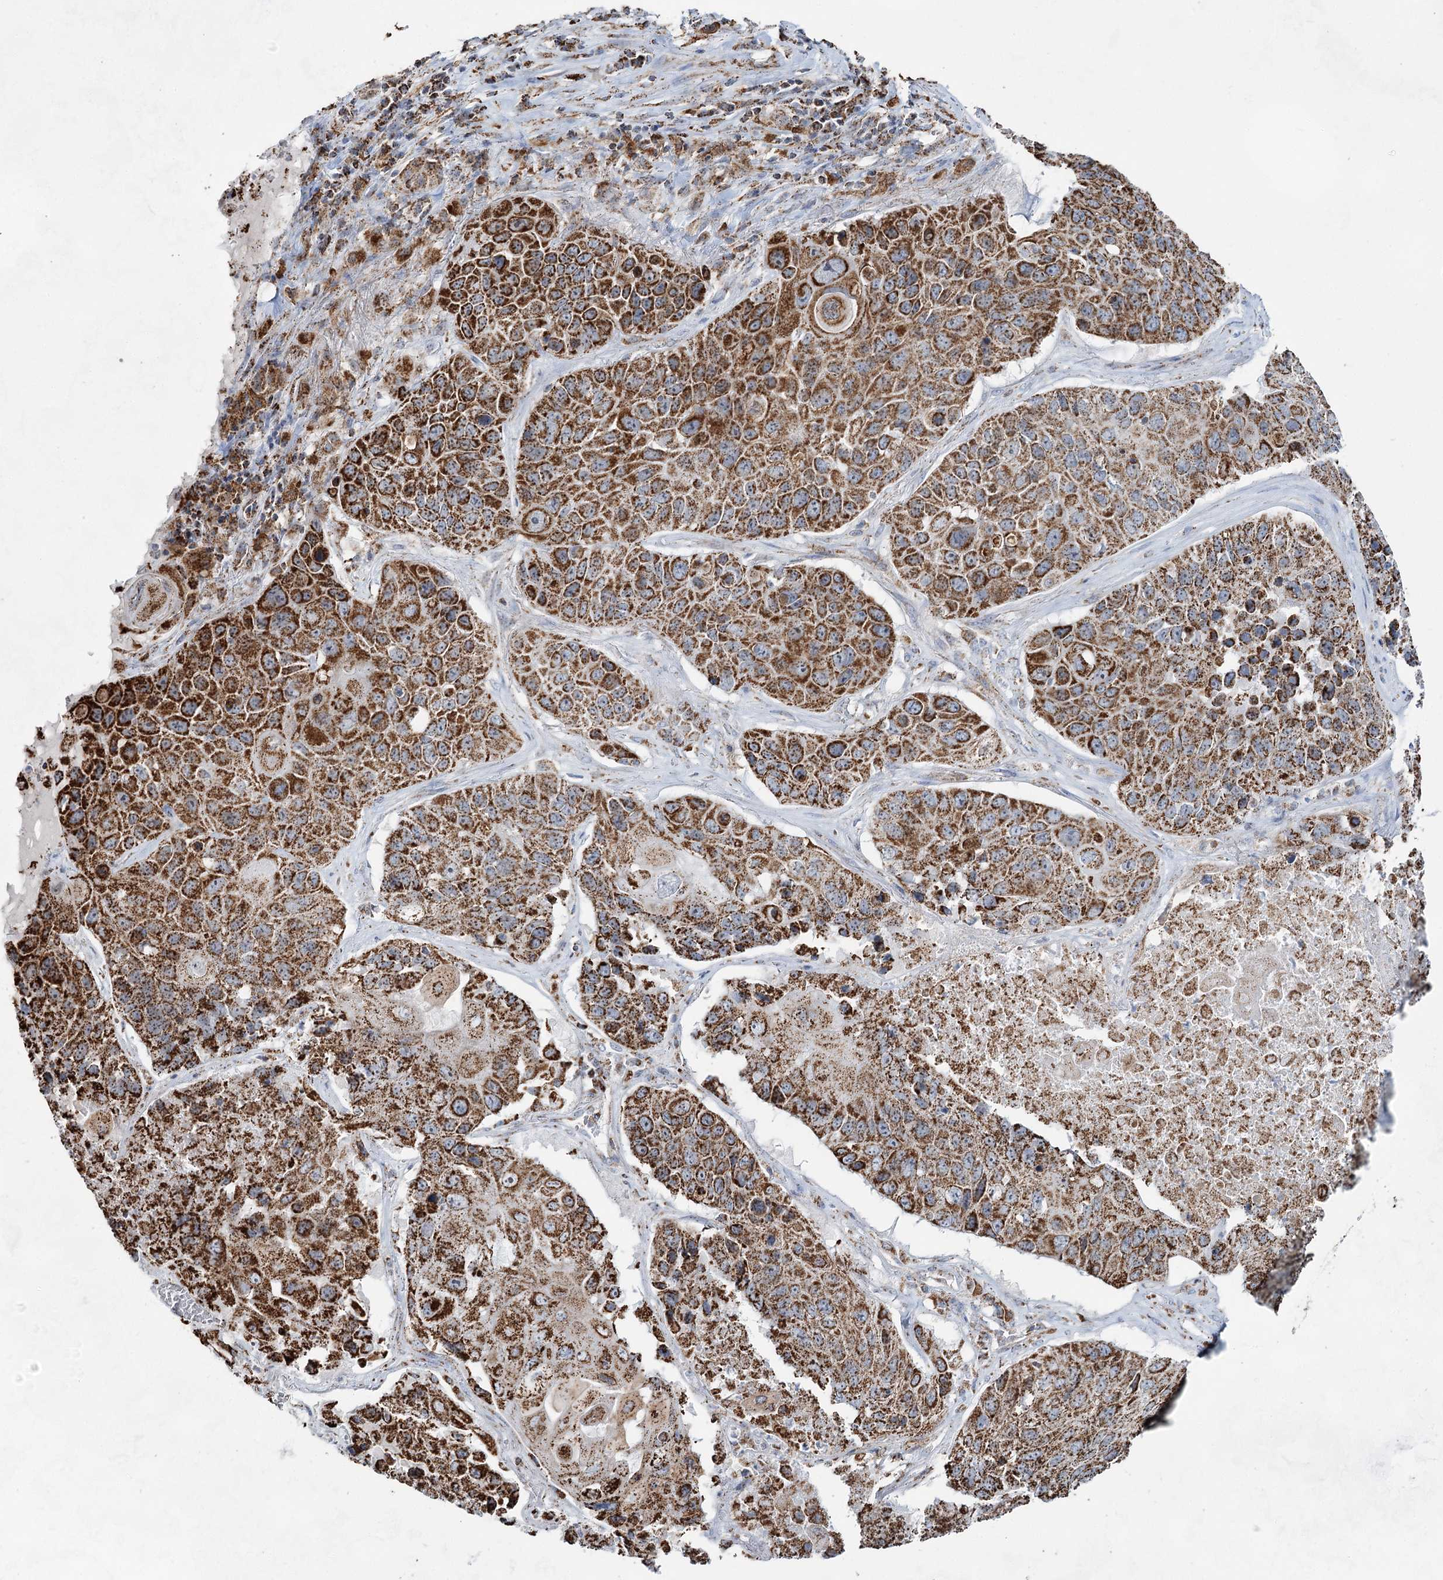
{"staining": {"intensity": "strong", "quantity": ">75%", "location": "cytoplasmic/membranous"}, "tissue": "lung cancer", "cell_type": "Tumor cells", "image_type": "cancer", "snomed": [{"axis": "morphology", "description": "Squamous cell carcinoma, NOS"}, {"axis": "topography", "description": "Lung"}], "caption": "This is an image of IHC staining of lung squamous cell carcinoma, which shows strong positivity in the cytoplasmic/membranous of tumor cells.", "gene": "CWF19L1", "patient": {"sex": "male", "age": 61}}